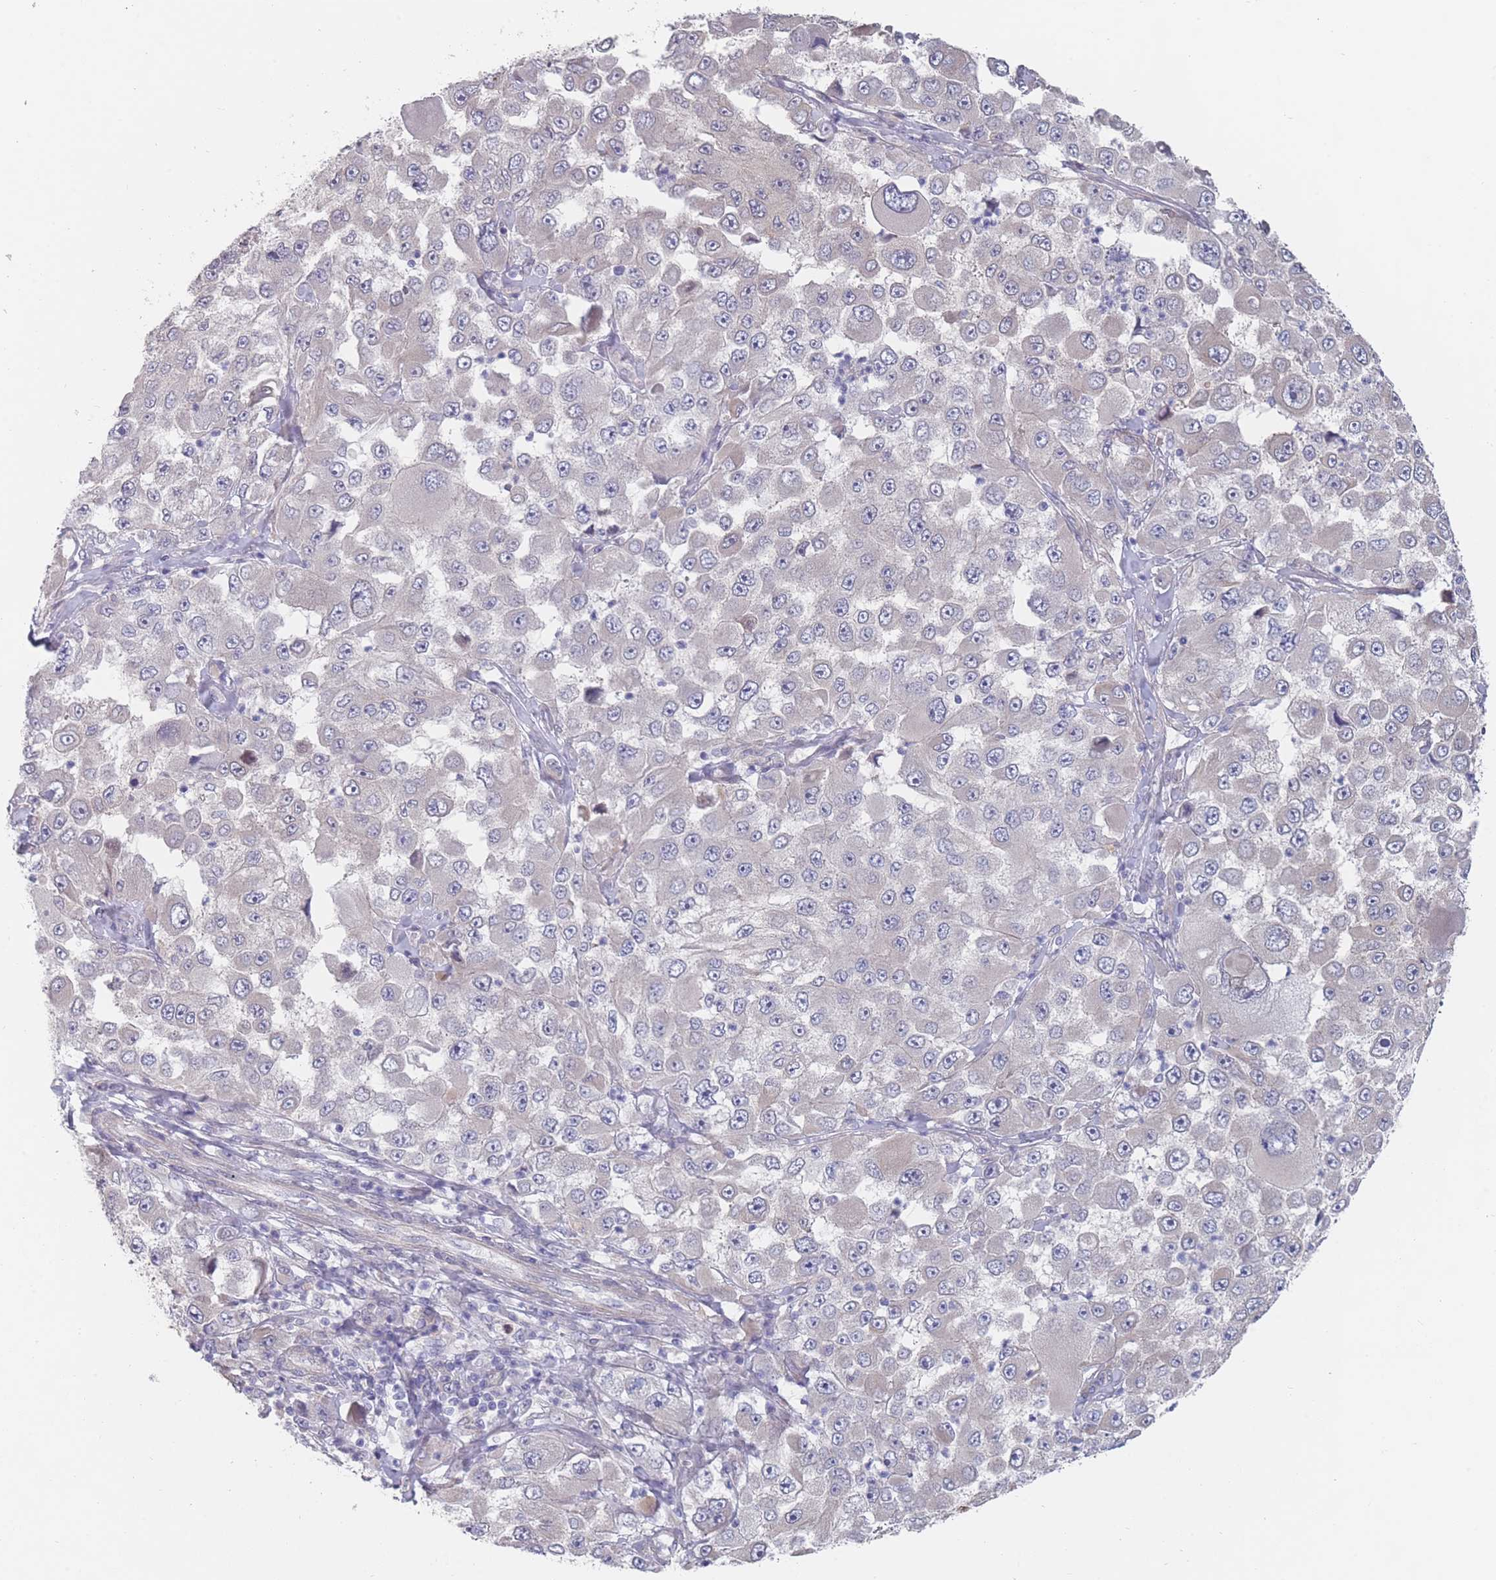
{"staining": {"intensity": "negative", "quantity": "none", "location": "none"}, "tissue": "melanoma", "cell_type": "Tumor cells", "image_type": "cancer", "snomed": [{"axis": "morphology", "description": "Malignant melanoma, Metastatic site"}, {"axis": "topography", "description": "Lymph node"}], "caption": "This is an IHC micrograph of malignant melanoma (metastatic site). There is no expression in tumor cells.", "gene": "SLC1A6", "patient": {"sex": "male", "age": 62}}